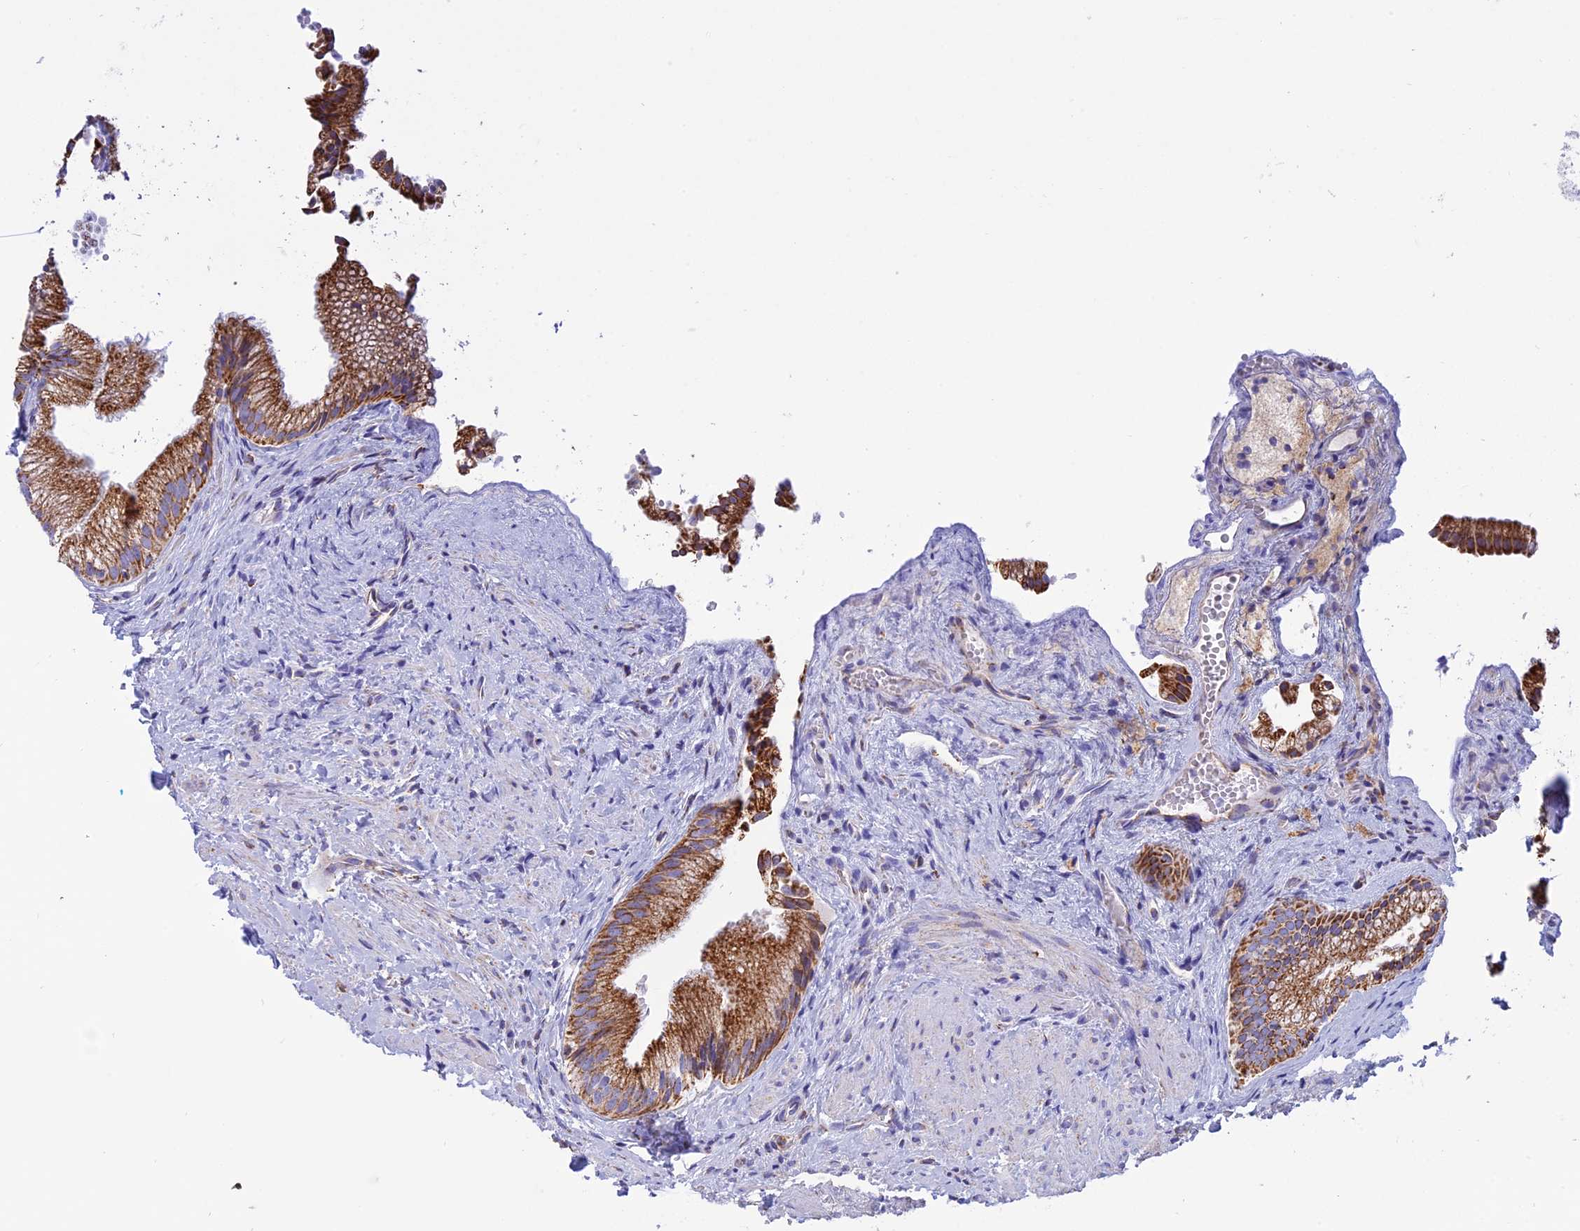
{"staining": {"intensity": "moderate", "quantity": ">75%", "location": "cytoplasmic/membranous"}, "tissue": "gallbladder", "cell_type": "Glandular cells", "image_type": "normal", "snomed": [{"axis": "morphology", "description": "Normal tissue, NOS"}, {"axis": "morphology", "description": "Inflammation, NOS"}, {"axis": "topography", "description": "Gallbladder"}], "caption": "Protein staining demonstrates moderate cytoplasmic/membranous staining in approximately >75% of glandular cells in unremarkable gallbladder.", "gene": "KCNG1", "patient": {"sex": "male", "age": 51}}